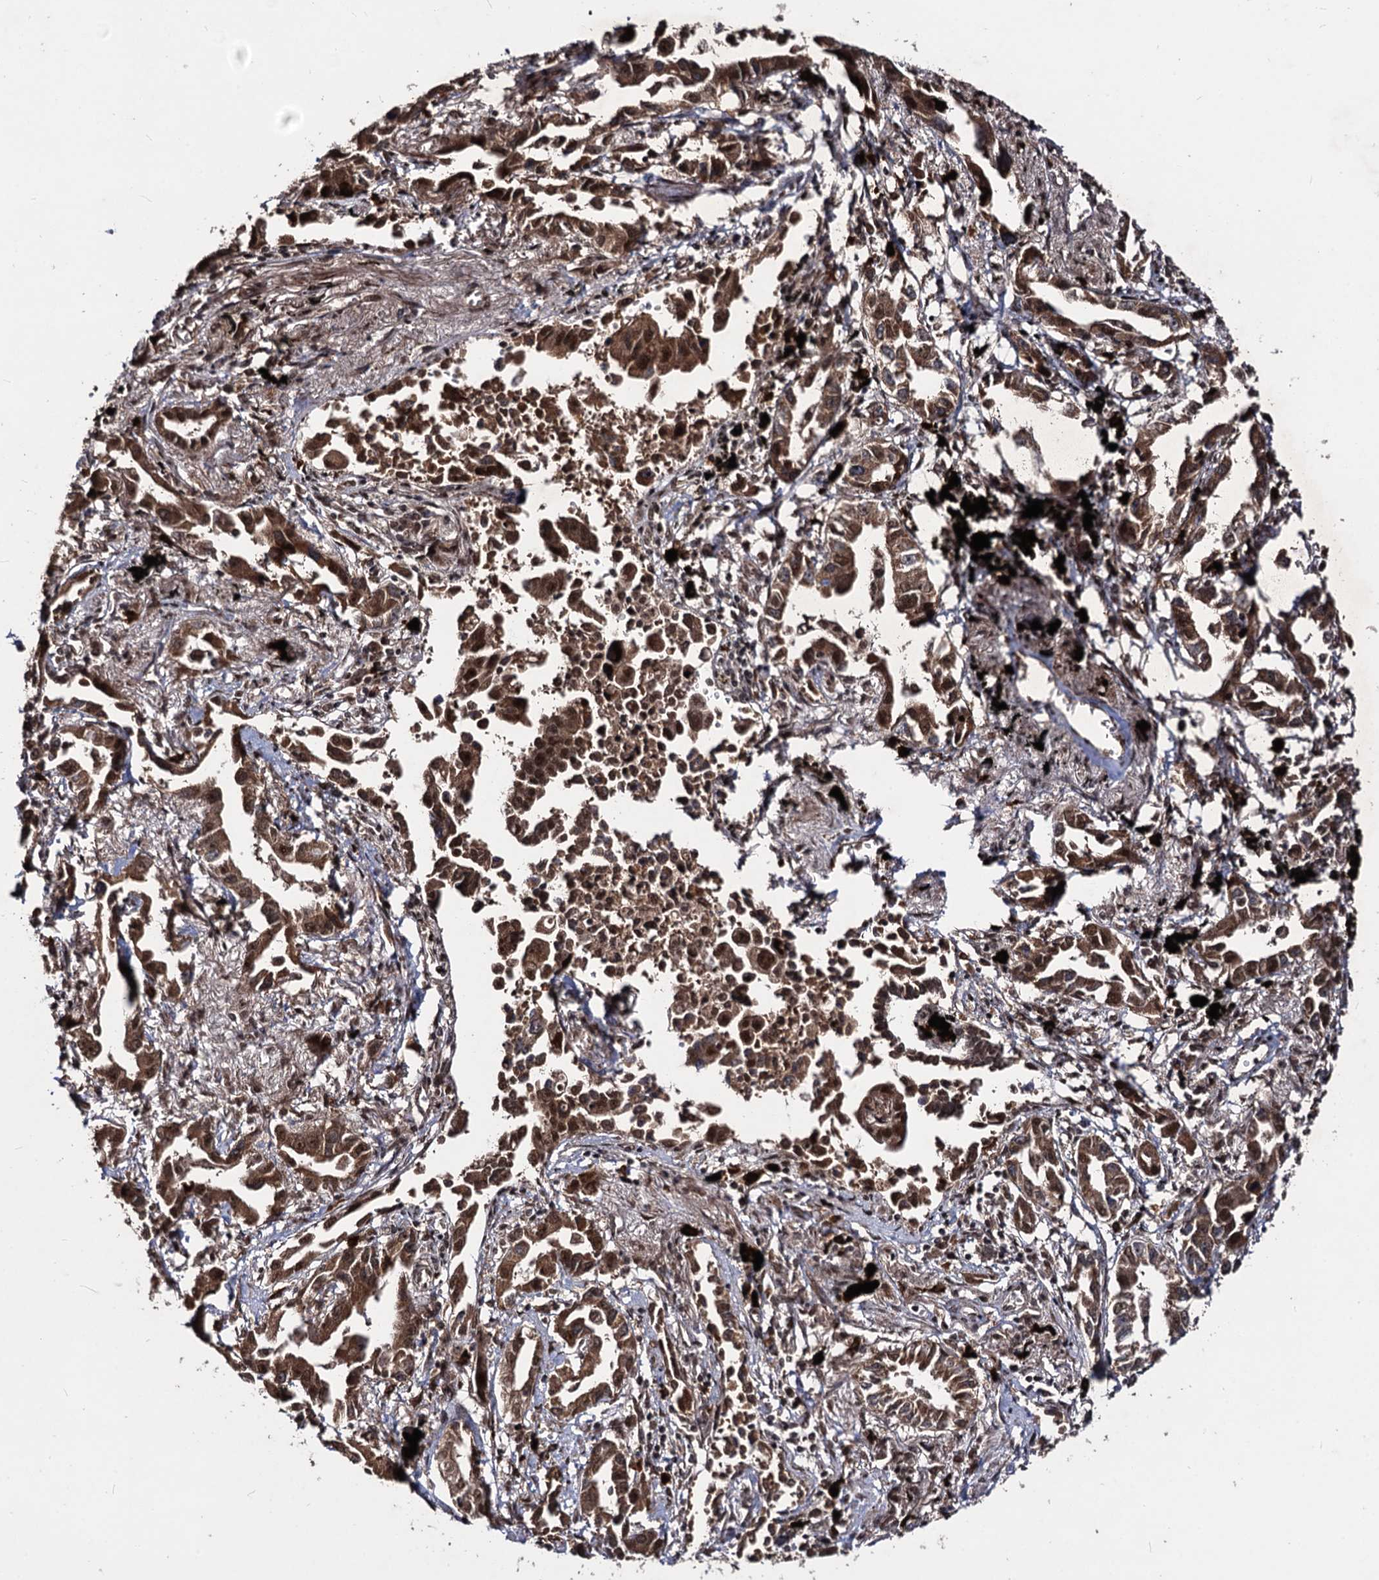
{"staining": {"intensity": "moderate", "quantity": ">75%", "location": "cytoplasmic/membranous,nuclear"}, "tissue": "lung cancer", "cell_type": "Tumor cells", "image_type": "cancer", "snomed": [{"axis": "morphology", "description": "Adenocarcinoma, NOS"}, {"axis": "topography", "description": "Lung"}], "caption": "Human adenocarcinoma (lung) stained with a brown dye reveals moderate cytoplasmic/membranous and nuclear positive staining in about >75% of tumor cells.", "gene": "SFSWAP", "patient": {"sex": "male", "age": 67}}